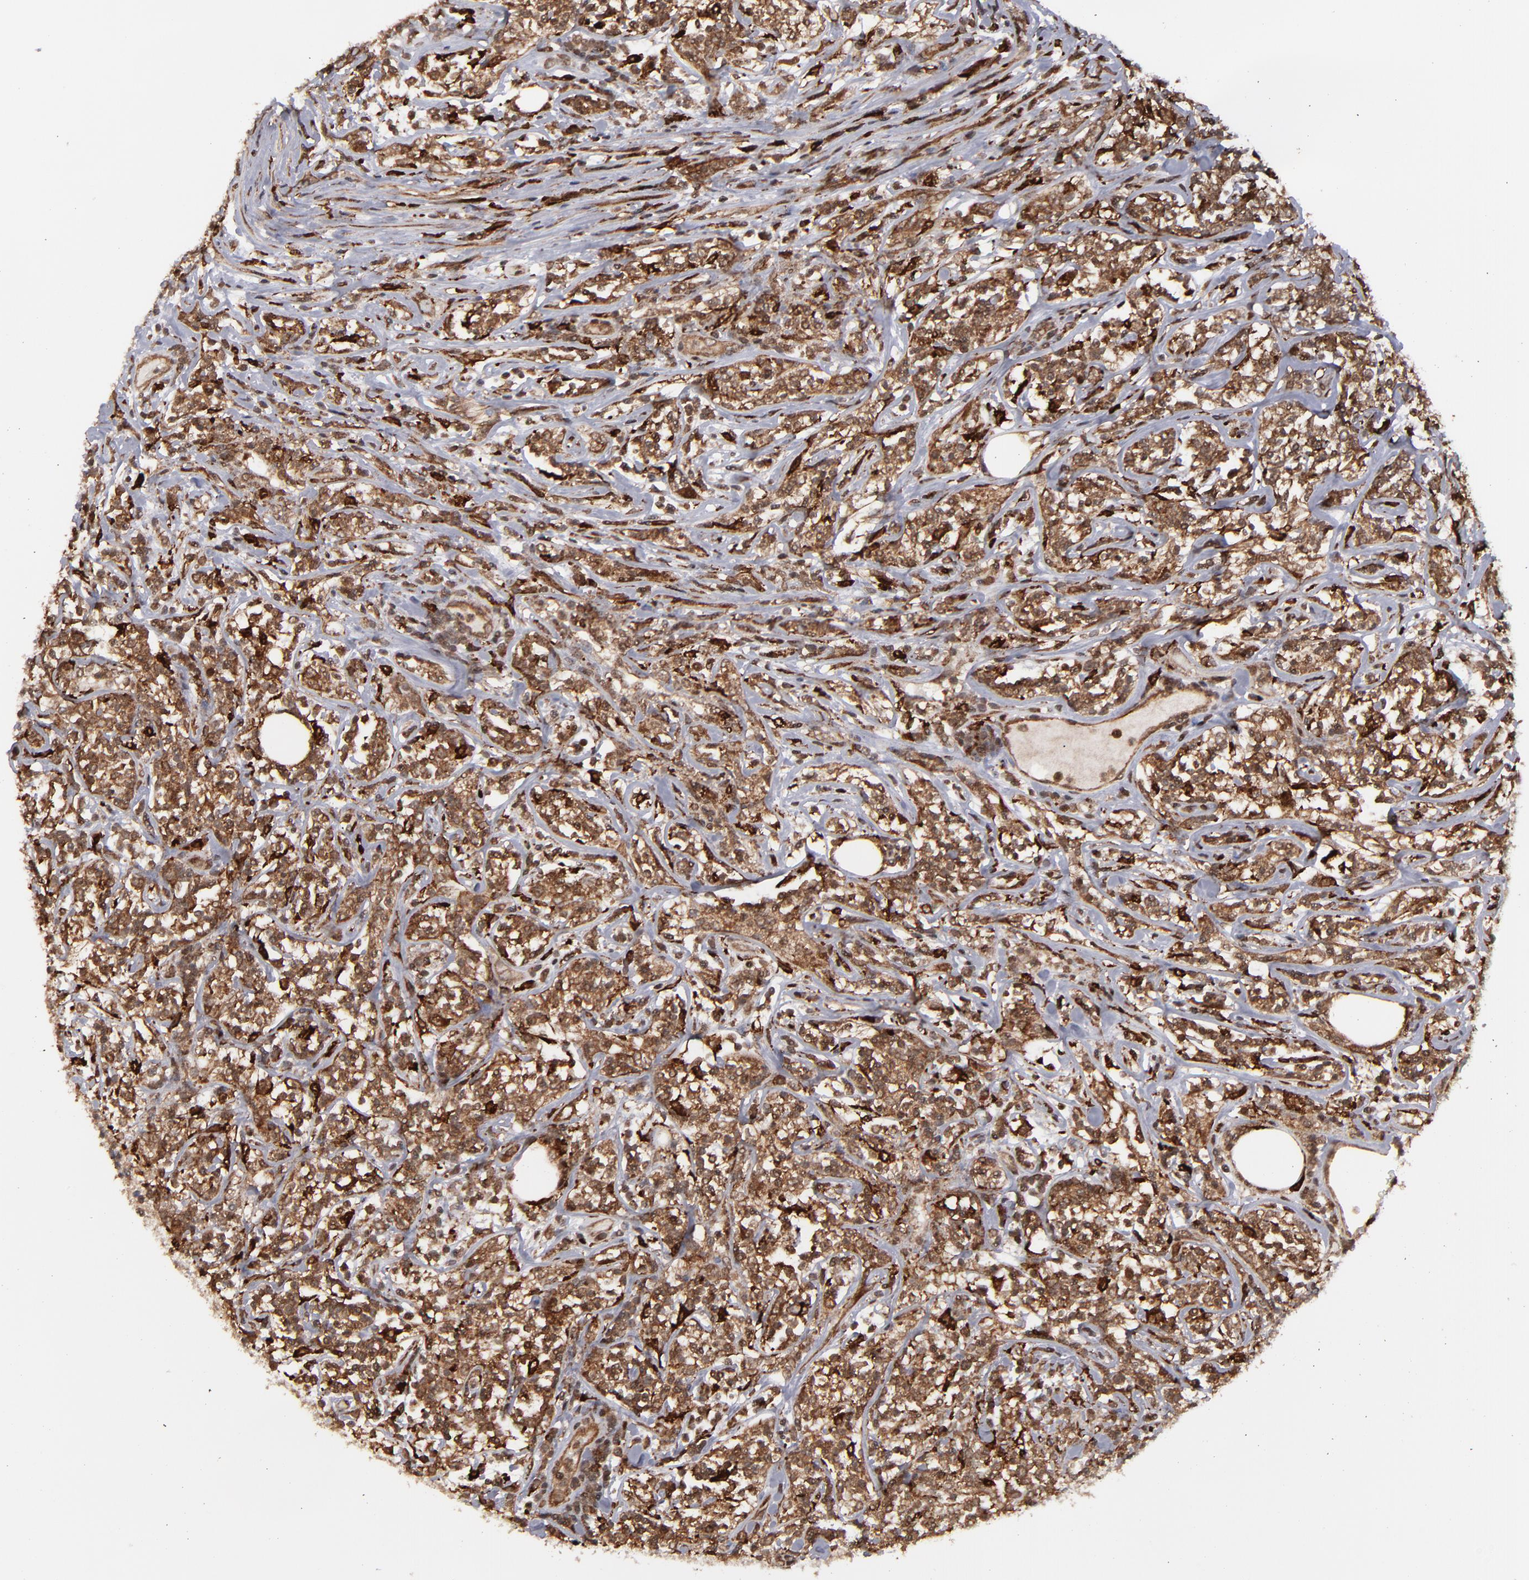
{"staining": {"intensity": "strong", "quantity": ">75%", "location": "cytoplasmic/membranous,nuclear"}, "tissue": "lymphoma", "cell_type": "Tumor cells", "image_type": "cancer", "snomed": [{"axis": "morphology", "description": "Malignant lymphoma, non-Hodgkin's type, High grade"}, {"axis": "topography", "description": "Lymph node"}], "caption": "Protein expression analysis of human lymphoma reveals strong cytoplasmic/membranous and nuclear positivity in about >75% of tumor cells.", "gene": "RGS6", "patient": {"sex": "female", "age": 84}}